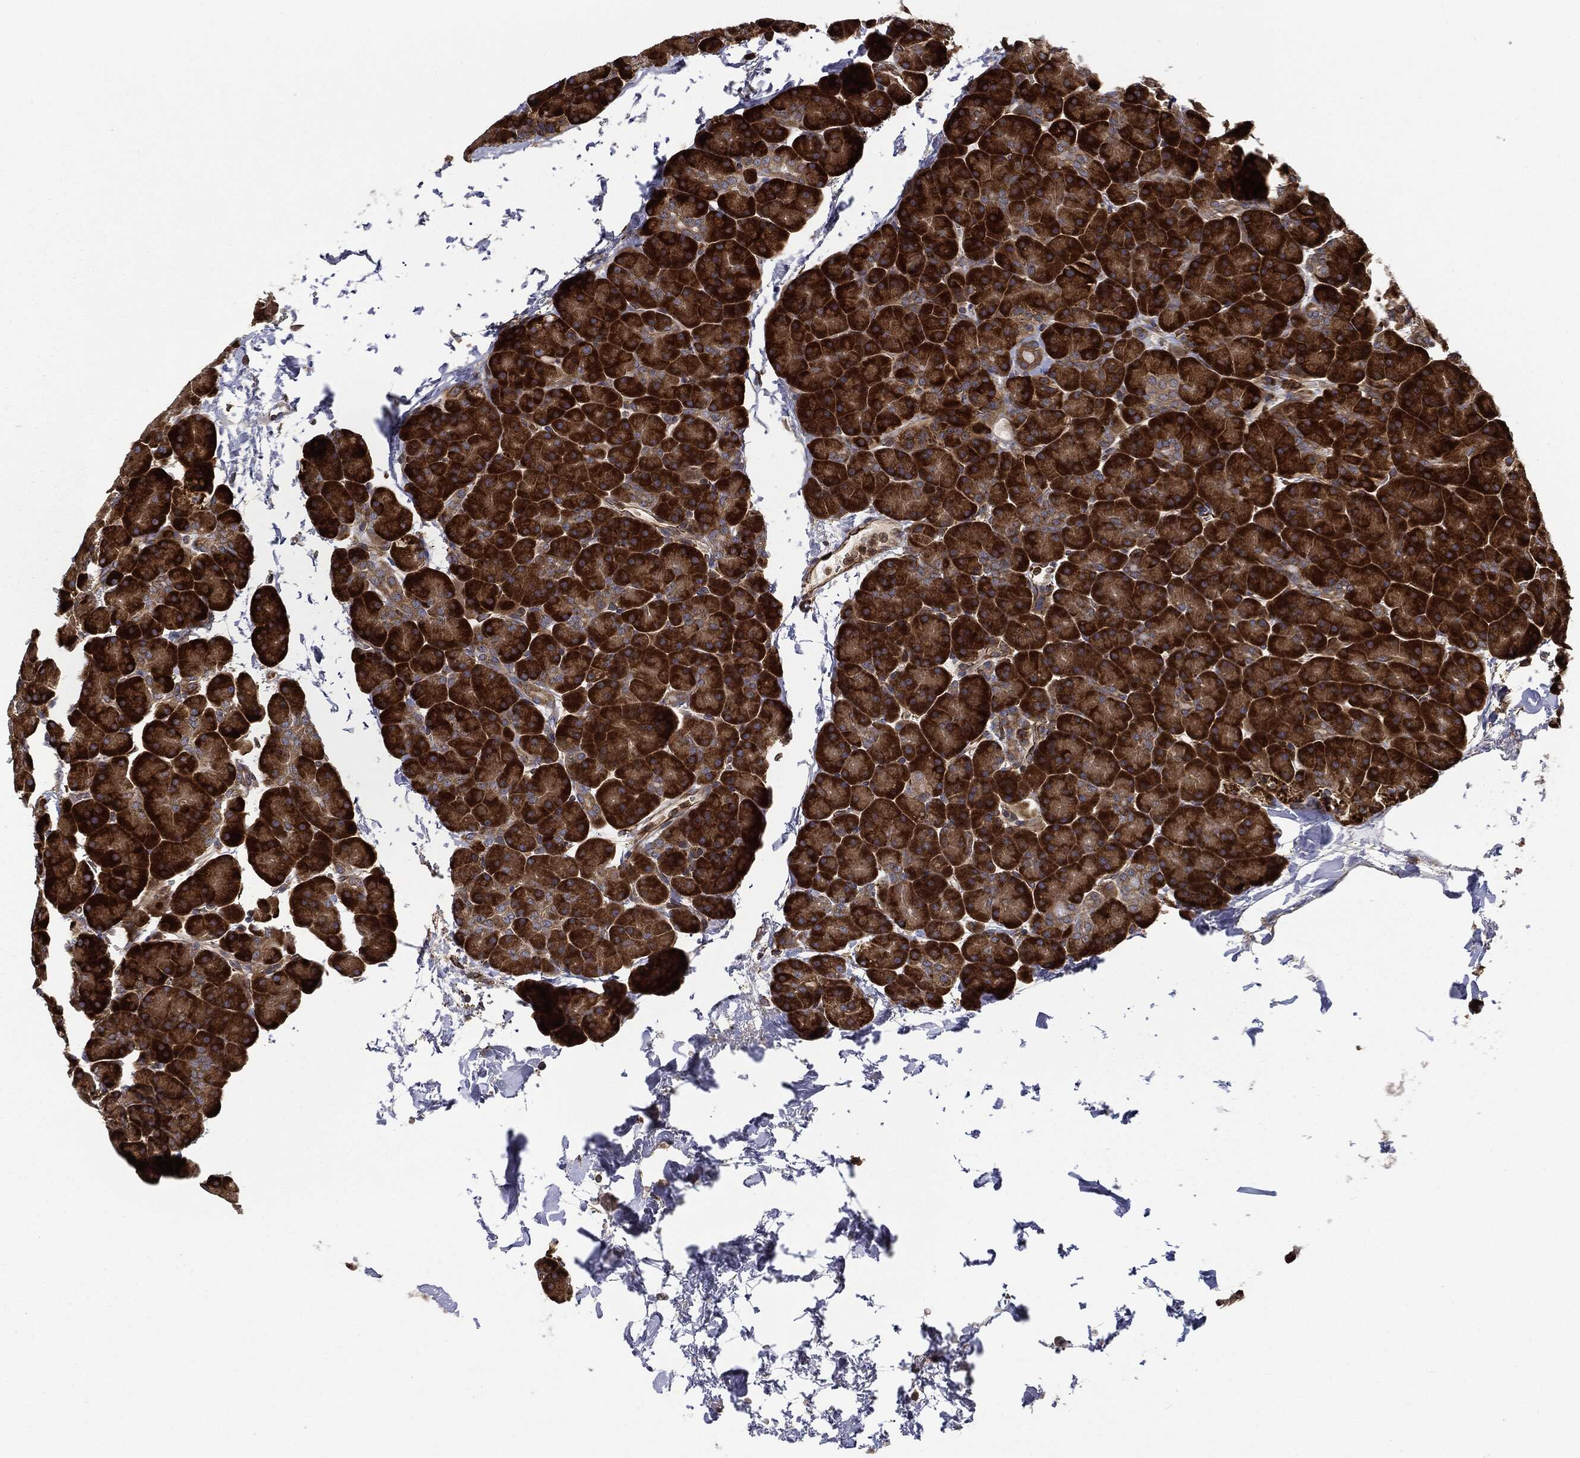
{"staining": {"intensity": "strong", "quantity": ">75%", "location": "cytoplasmic/membranous"}, "tissue": "pancreas", "cell_type": "Exocrine glandular cells", "image_type": "normal", "snomed": [{"axis": "morphology", "description": "Normal tissue, NOS"}, {"axis": "topography", "description": "Pancreas"}], "caption": "Pancreas stained for a protein (brown) displays strong cytoplasmic/membranous positive positivity in approximately >75% of exocrine glandular cells.", "gene": "EIF2AK2", "patient": {"sex": "female", "age": 44}}